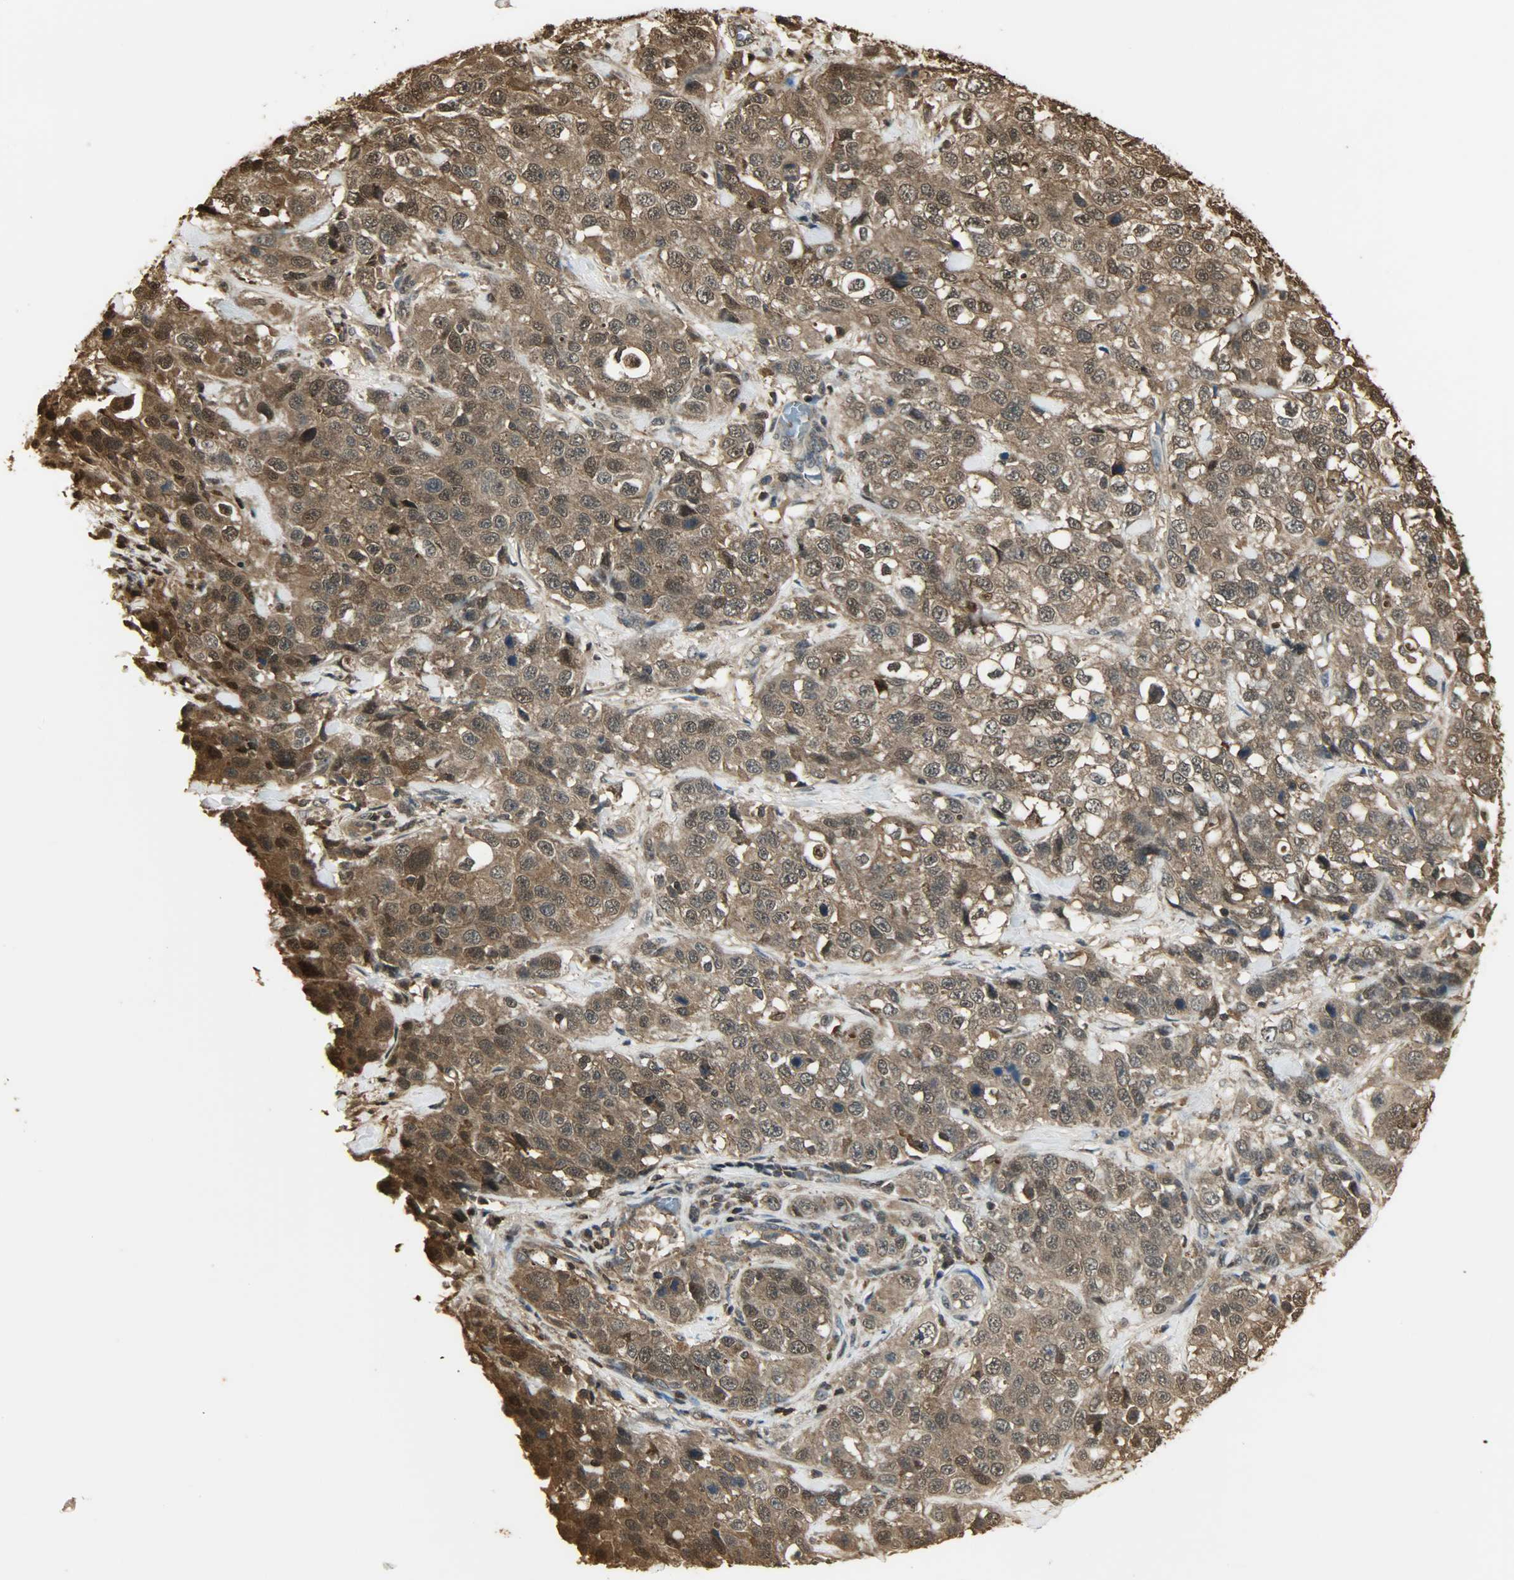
{"staining": {"intensity": "strong", "quantity": ">75%", "location": "cytoplasmic/membranous,nuclear"}, "tissue": "stomach cancer", "cell_type": "Tumor cells", "image_type": "cancer", "snomed": [{"axis": "morphology", "description": "Normal tissue, NOS"}, {"axis": "morphology", "description": "Adenocarcinoma, NOS"}, {"axis": "topography", "description": "Stomach"}], "caption": "A high-resolution histopathology image shows immunohistochemistry (IHC) staining of adenocarcinoma (stomach), which exhibits strong cytoplasmic/membranous and nuclear positivity in approximately >75% of tumor cells.", "gene": "YWHAZ", "patient": {"sex": "male", "age": 48}}